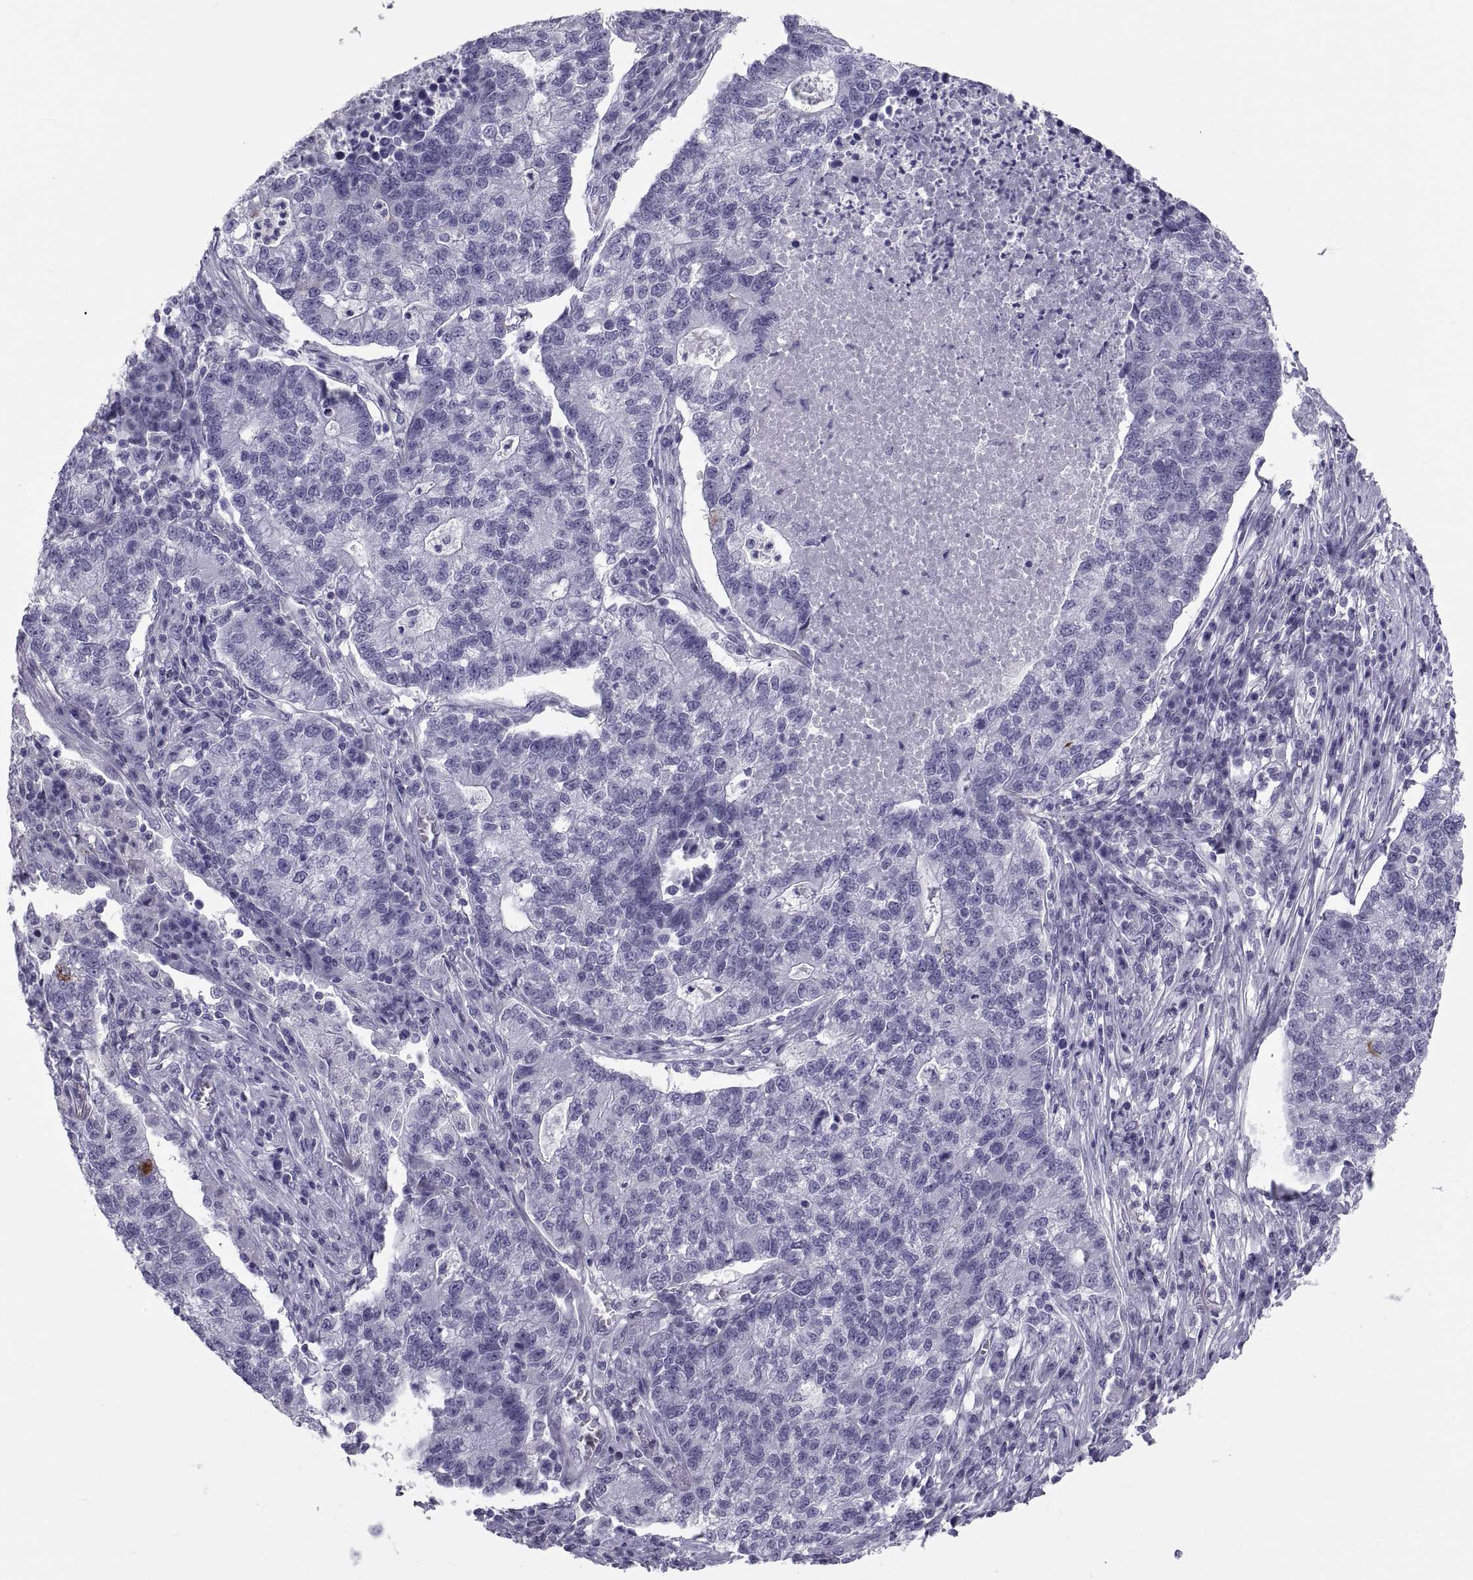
{"staining": {"intensity": "negative", "quantity": "none", "location": "none"}, "tissue": "lung cancer", "cell_type": "Tumor cells", "image_type": "cancer", "snomed": [{"axis": "morphology", "description": "Adenocarcinoma, NOS"}, {"axis": "topography", "description": "Lung"}], "caption": "The histopathology image demonstrates no significant positivity in tumor cells of lung adenocarcinoma. Nuclei are stained in blue.", "gene": "DEFB129", "patient": {"sex": "male", "age": 57}}